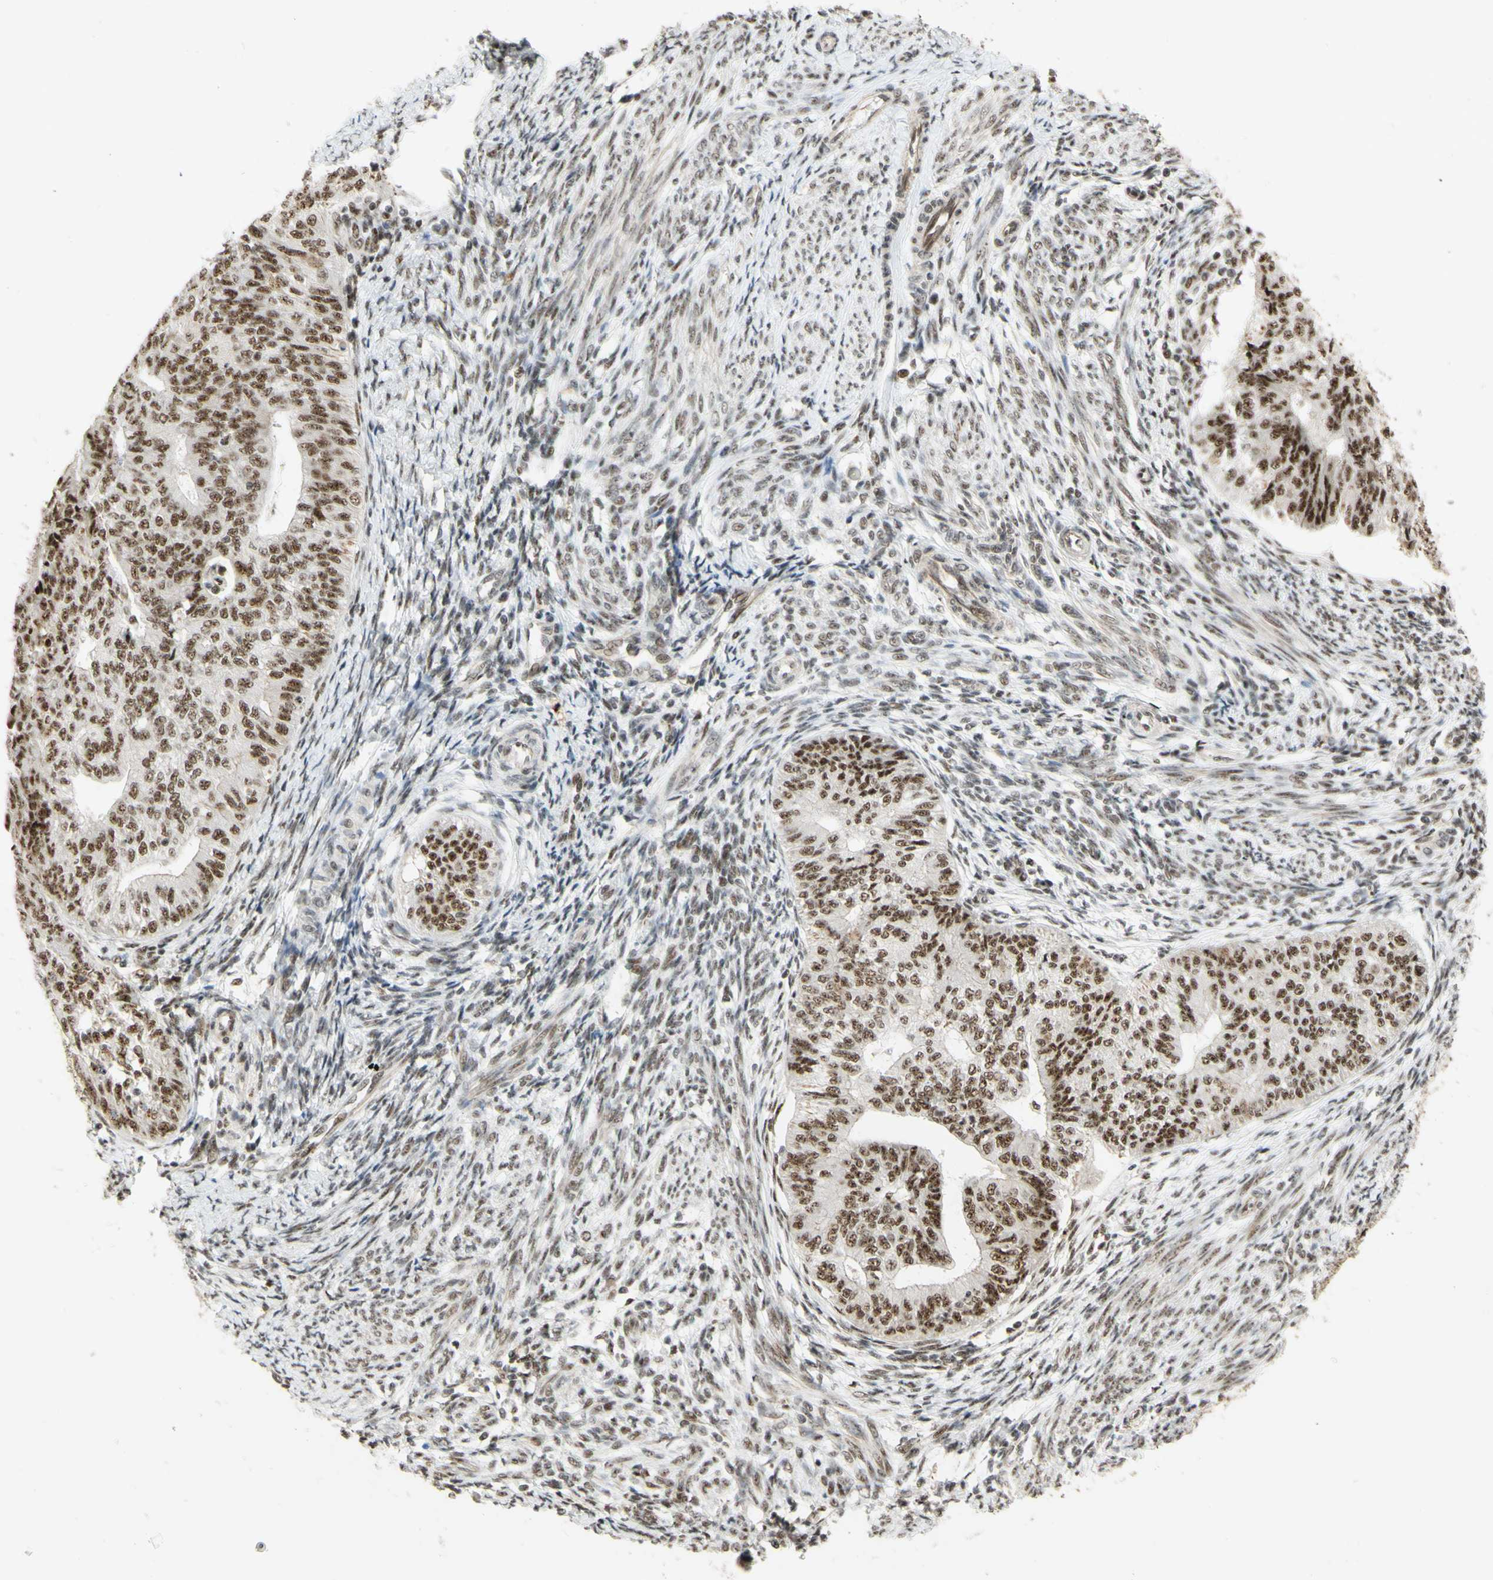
{"staining": {"intensity": "moderate", "quantity": ">75%", "location": "nuclear"}, "tissue": "endometrial cancer", "cell_type": "Tumor cells", "image_type": "cancer", "snomed": [{"axis": "morphology", "description": "Adenocarcinoma, NOS"}, {"axis": "topography", "description": "Endometrium"}], "caption": "A brown stain shows moderate nuclear expression of a protein in endometrial adenocarcinoma tumor cells.", "gene": "SAP18", "patient": {"sex": "female", "age": 32}}